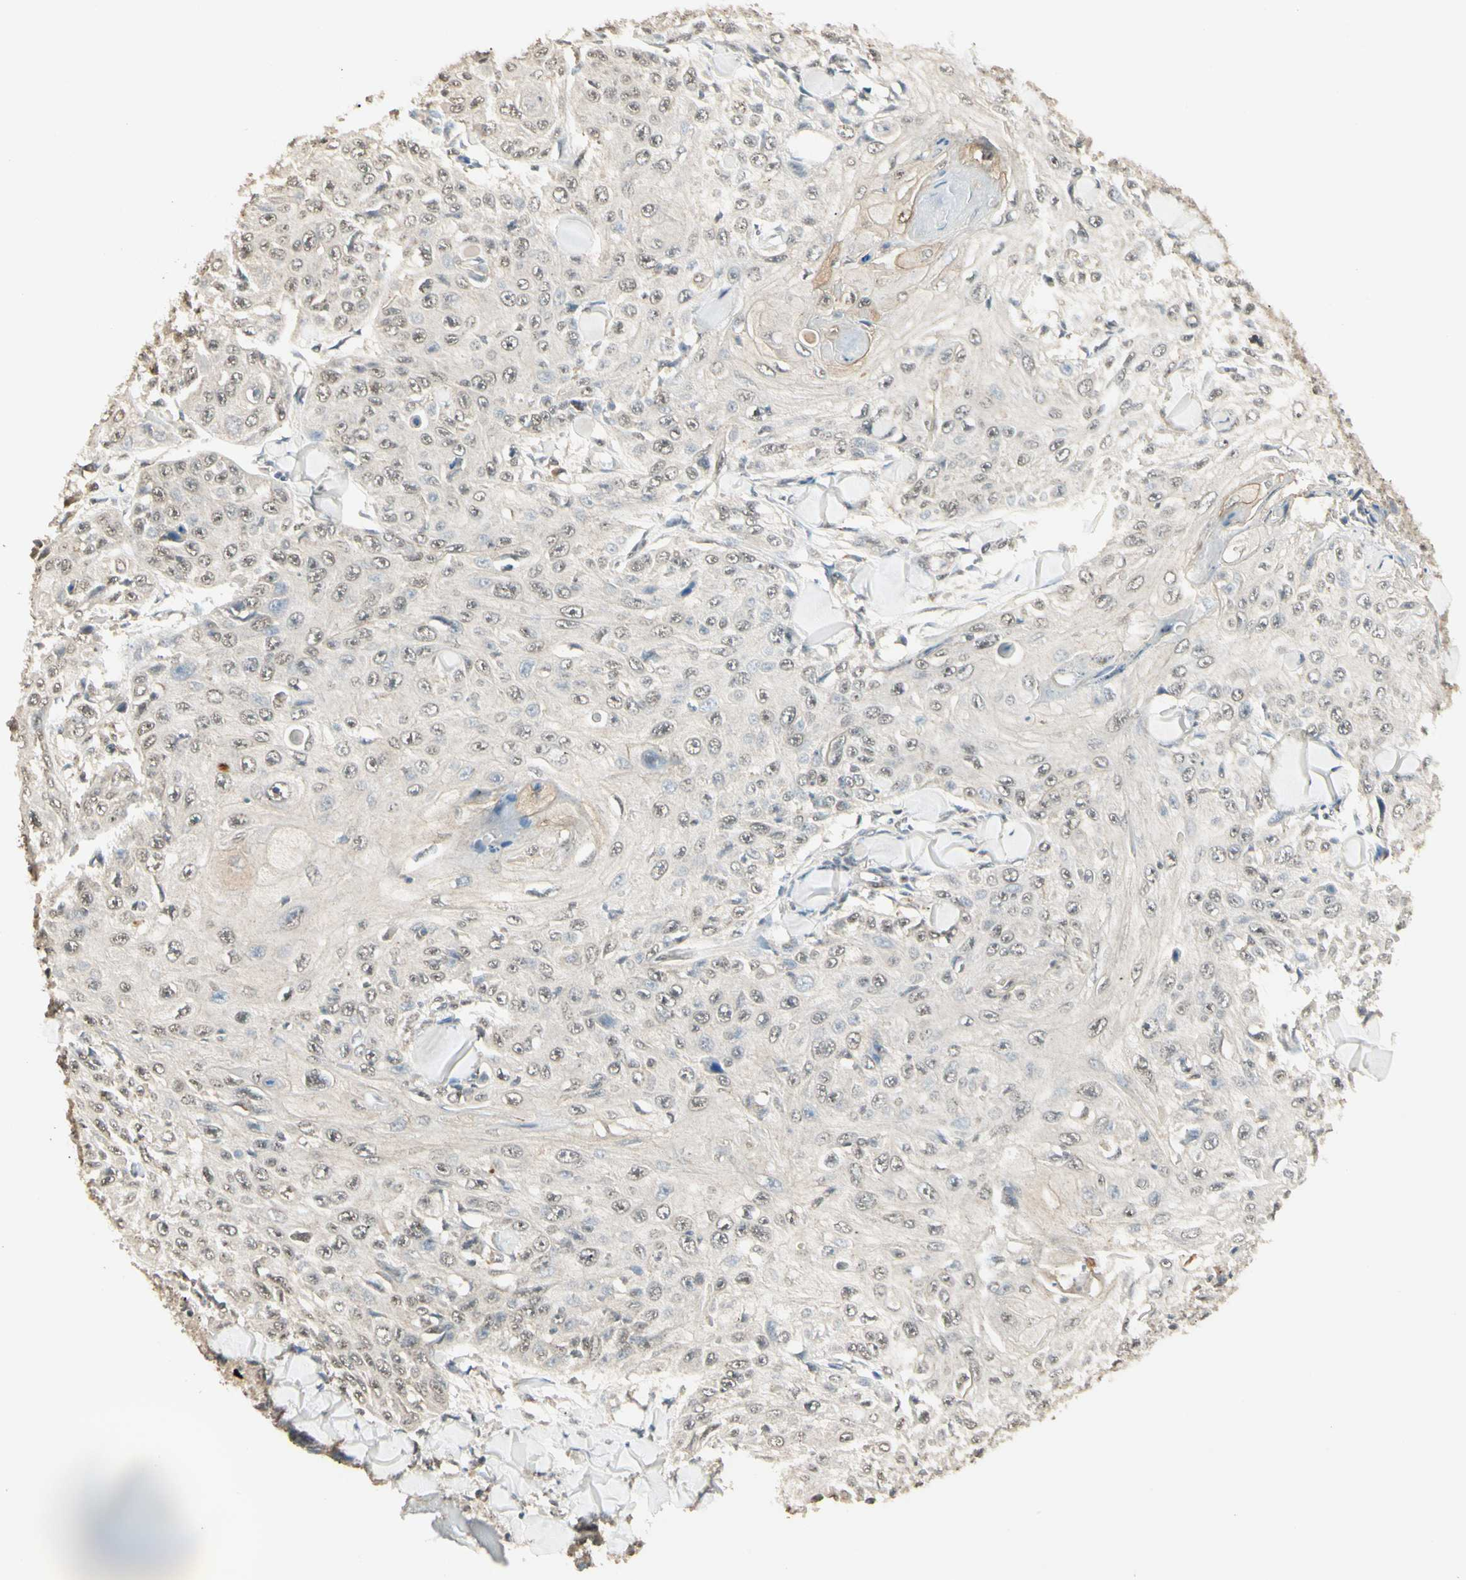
{"staining": {"intensity": "weak", "quantity": "<25%", "location": "nuclear"}, "tissue": "skin cancer", "cell_type": "Tumor cells", "image_type": "cancer", "snomed": [{"axis": "morphology", "description": "Squamous cell carcinoma, NOS"}, {"axis": "topography", "description": "Skin"}], "caption": "This micrograph is of squamous cell carcinoma (skin) stained with immunohistochemistry (IHC) to label a protein in brown with the nuclei are counter-stained blue. There is no expression in tumor cells. (DAB (3,3'-diaminobenzidine) IHC, high magnification).", "gene": "SGCA", "patient": {"sex": "male", "age": 86}}